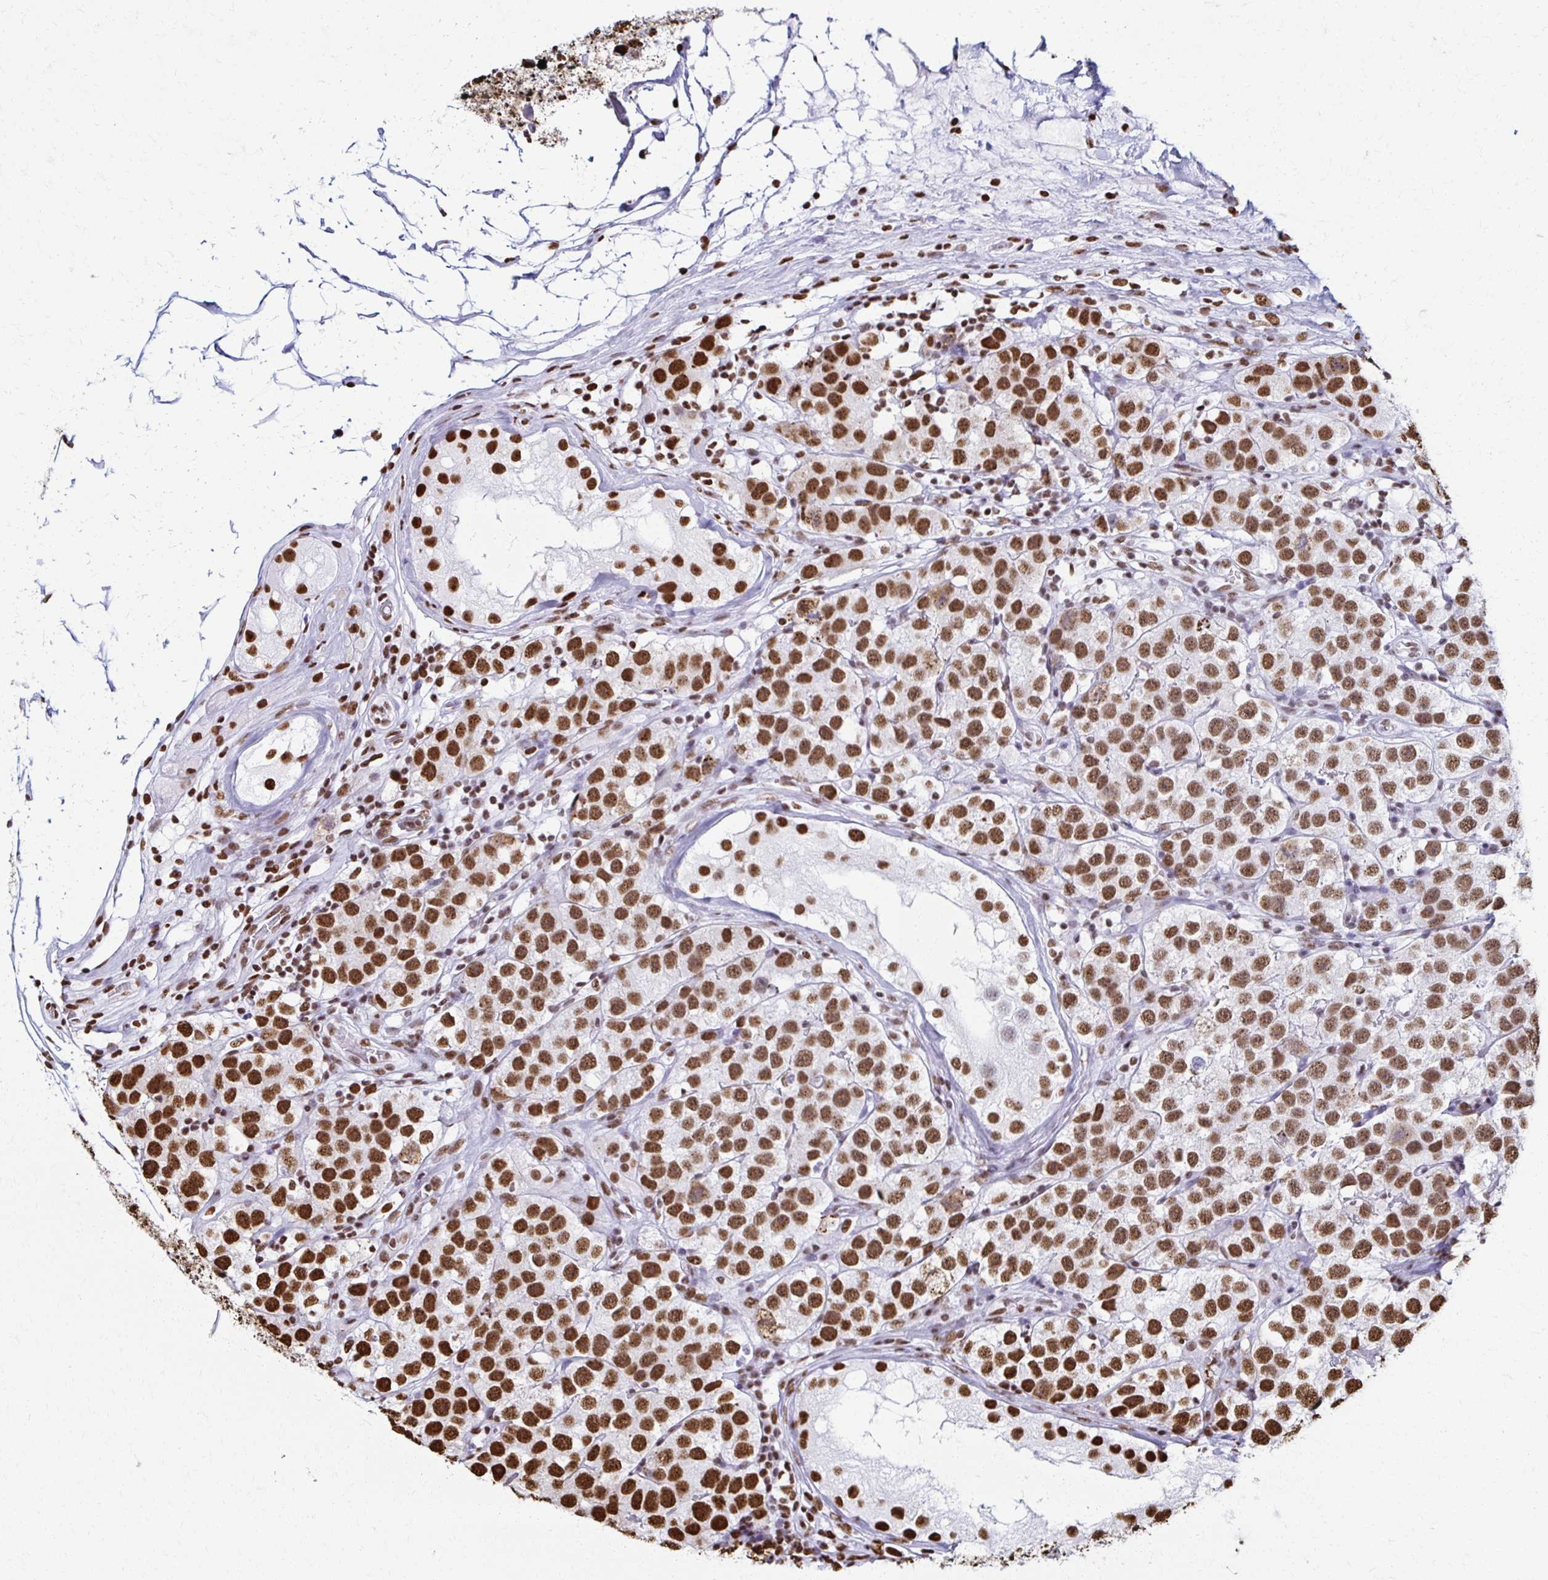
{"staining": {"intensity": "strong", "quantity": ">75%", "location": "nuclear"}, "tissue": "testis cancer", "cell_type": "Tumor cells", "image_type": "cancer", "snomed": [{"axis": "morphology", "description": "Seminoma, NOS"}, {"axis": "topography", "description": "Testis"}], "caption": "An IHC histopathology image of neoplastic tissue is shown. Protein staining in brown shows strong nuclear positivity in testis cancer within tumor cells.", "gene": "NONO", "patient": {"sex": "male", "age": 34}}